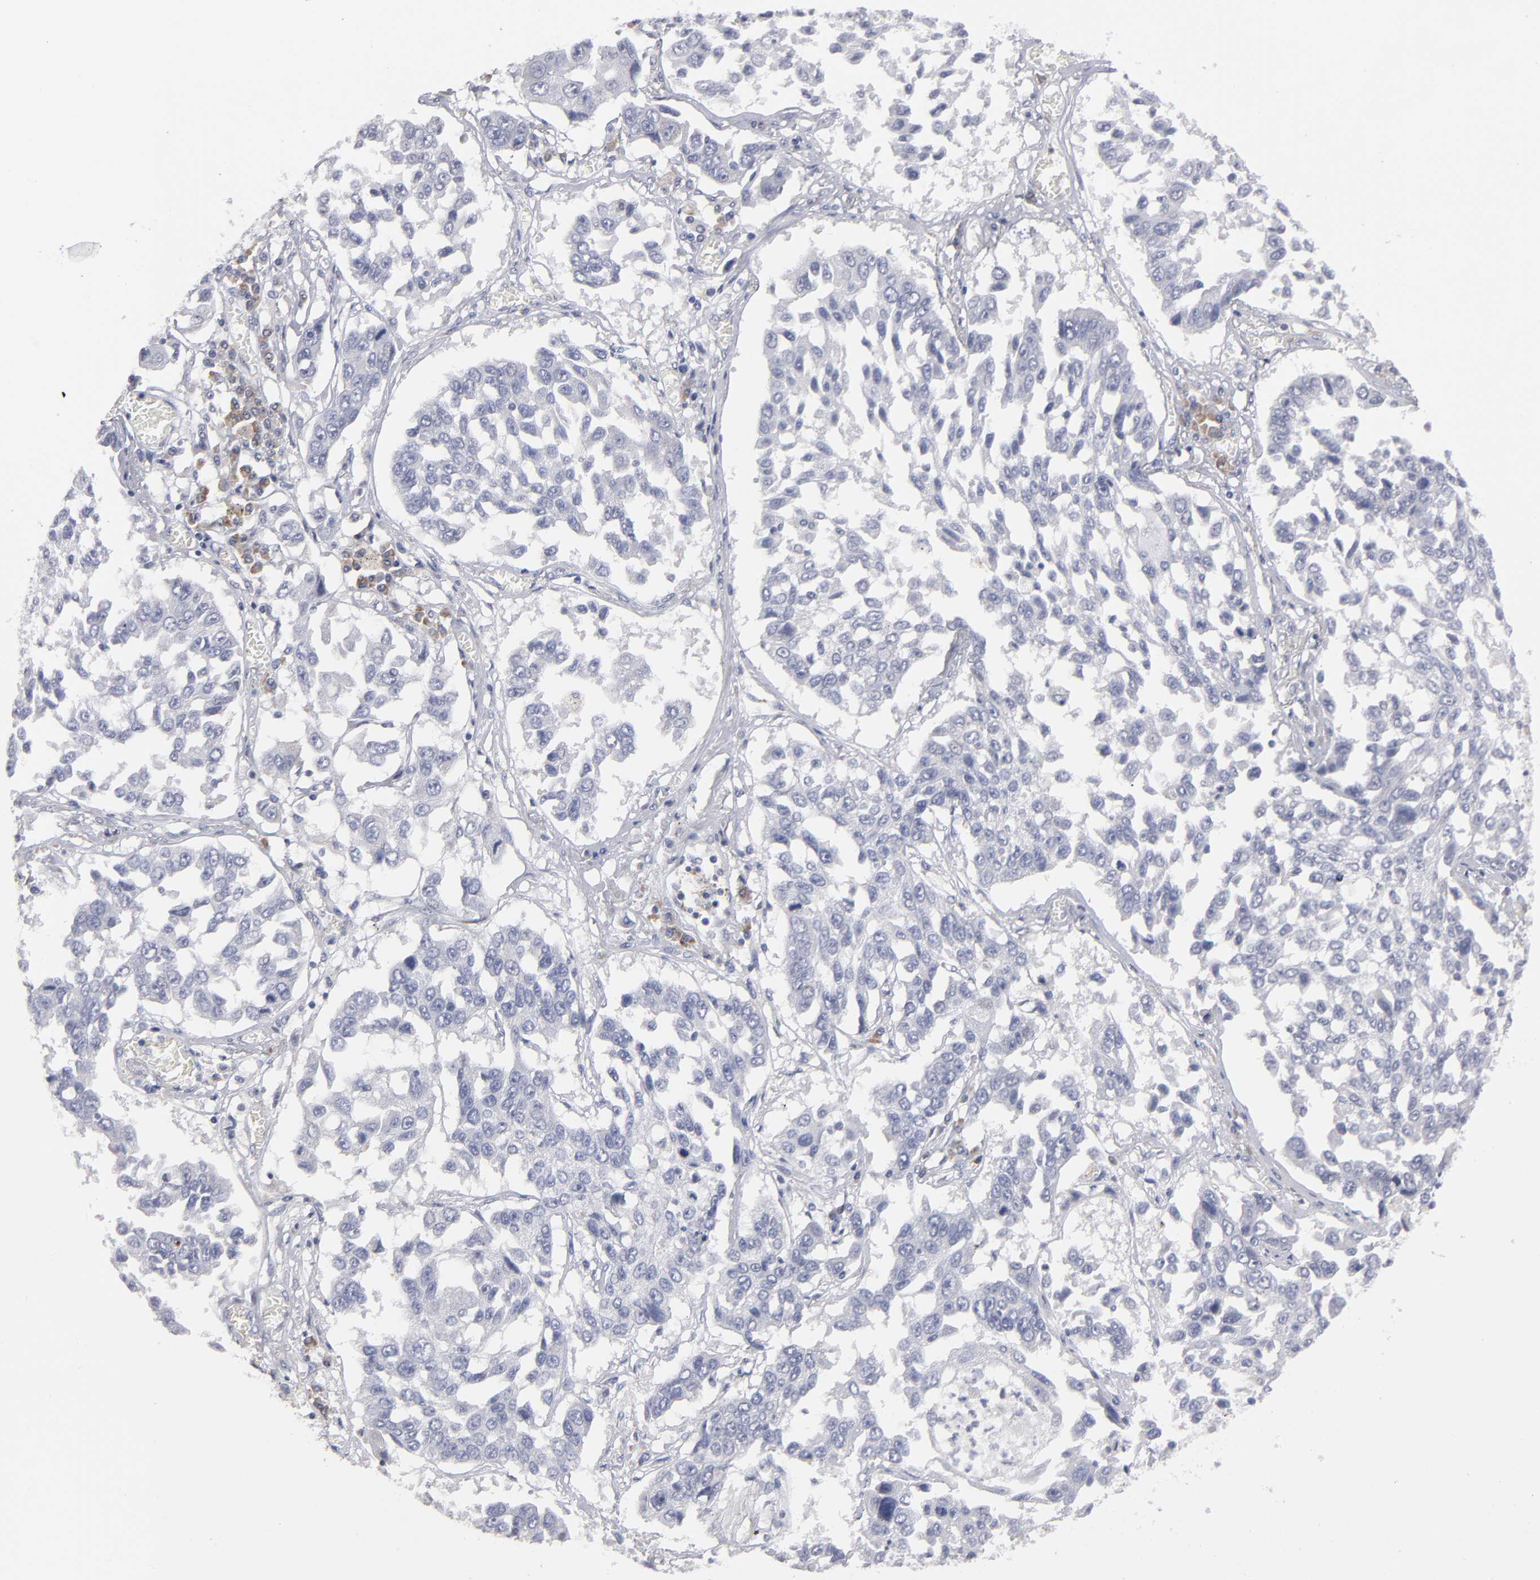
{"staining": {"intensity": "negative", "quantity": "none", "location": "none"}, "tissue": "lung cancer", "cell_type": "Tumor cells", "image_type": "cancer", "snomed": [{"axis": "morphology", "description": "Squamous cell carcinoma, NOS"}, {"axis": "topography", "description": "Lung"}], "caption": "Immunohistochemical staining of squamous cell carcinoma (lung) displays no significant expression in tumor cells. (DAB (3,3'-diaminobenzidine) immunohistochemistry (IHC) with hematoxylin counter stain).", "gene": "CCDC80", "patient": {"sex": "male", "age": 71}}